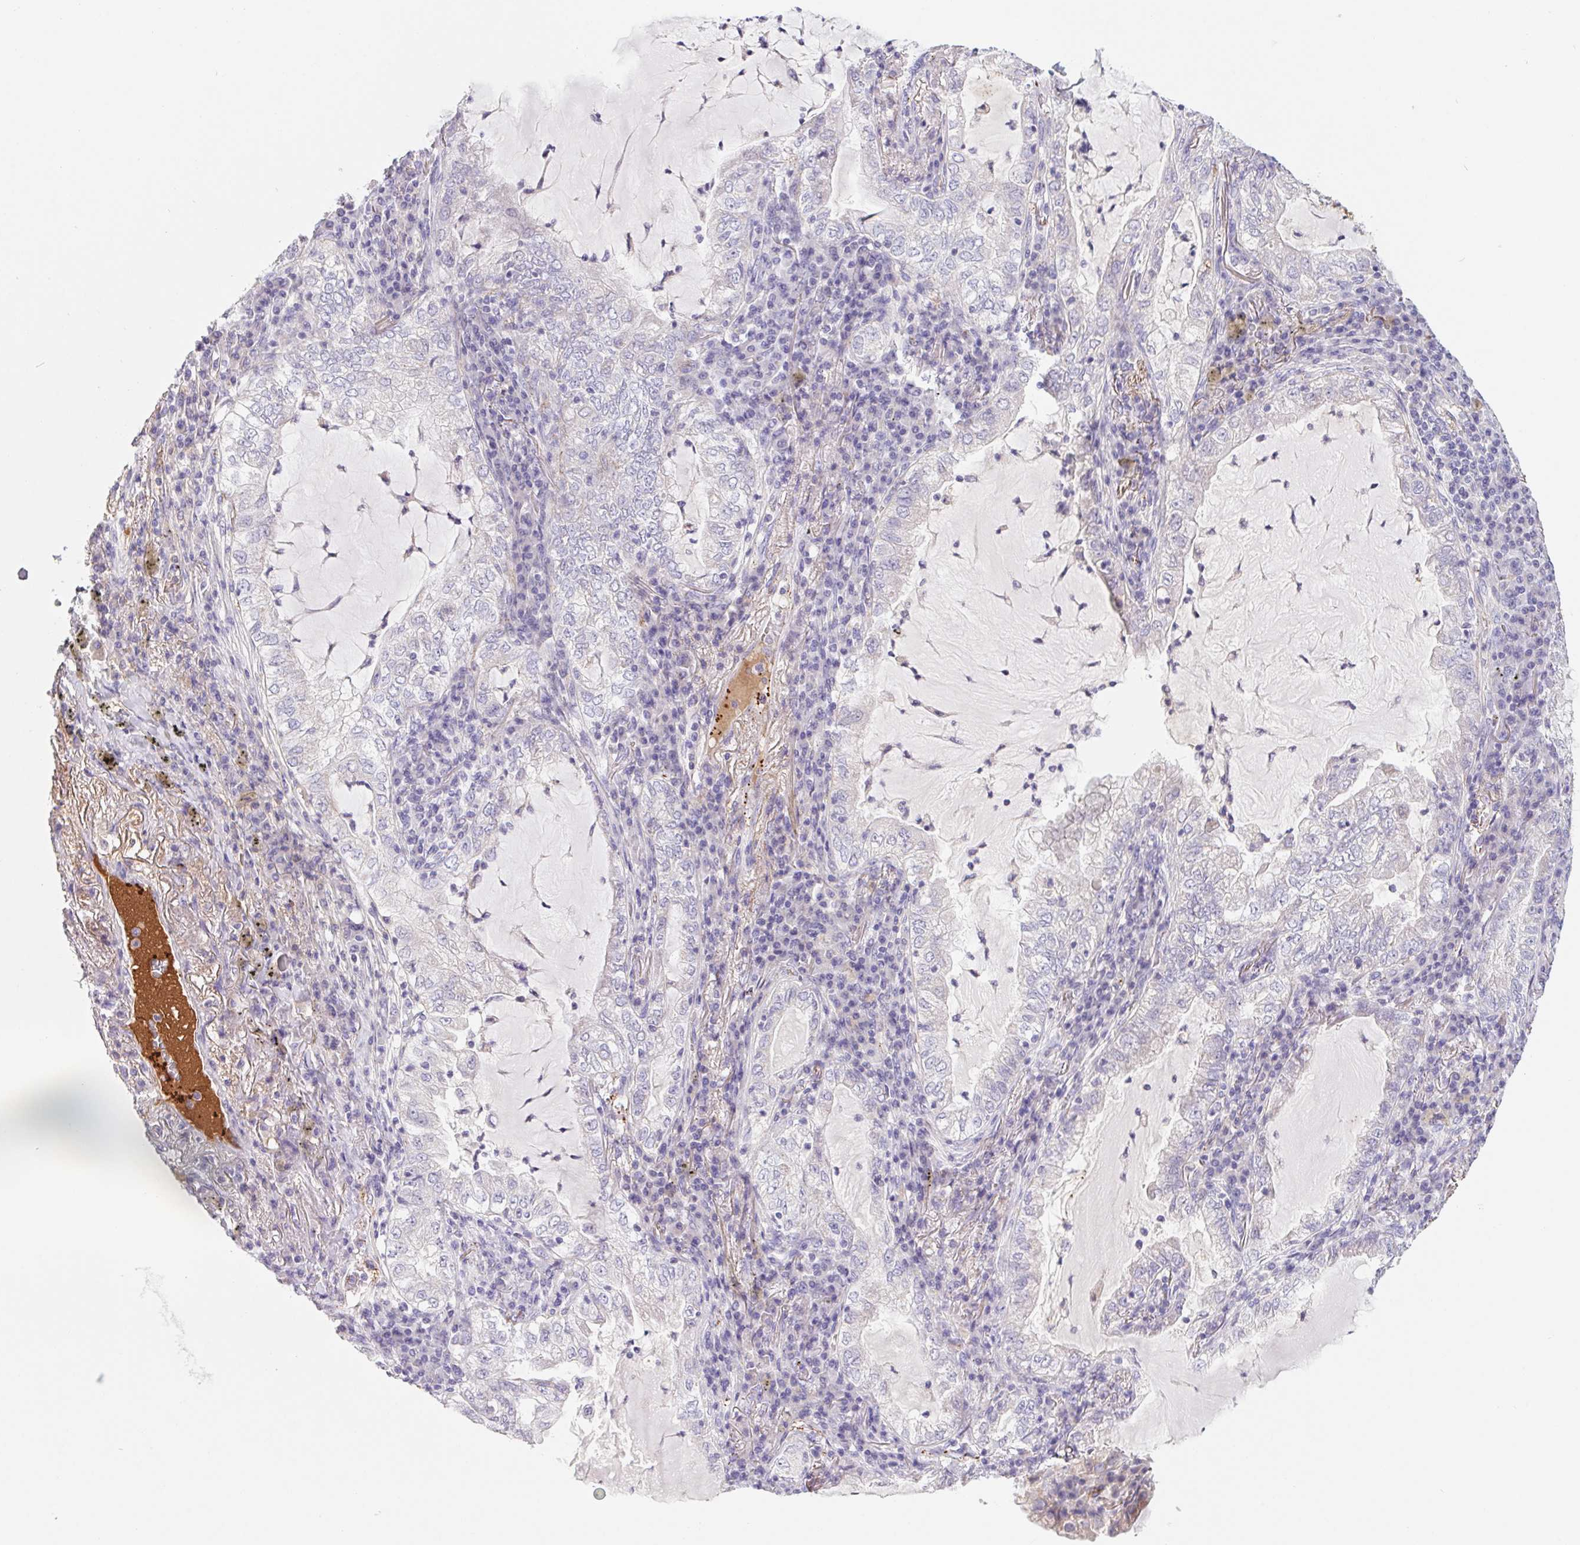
{"staining": {"intensity": "negative", "quantity": "none", "location": "none"}, "tissue": "lung cancer", "cell_type": "Tumor cells", "image_type": "cancer", "snomed": [{"axis": "morphology", "description": "Adenocarcinoma, NOS"}, {"axis": "topography", "description": "Lung"}], "caption": "There is no significant positivity in tumor cells of lung cancer (adenocarcinoma). (DAB IHC, high magnification).", "gene": "LPA", "patient": {"sex": "female", "age": 73}}